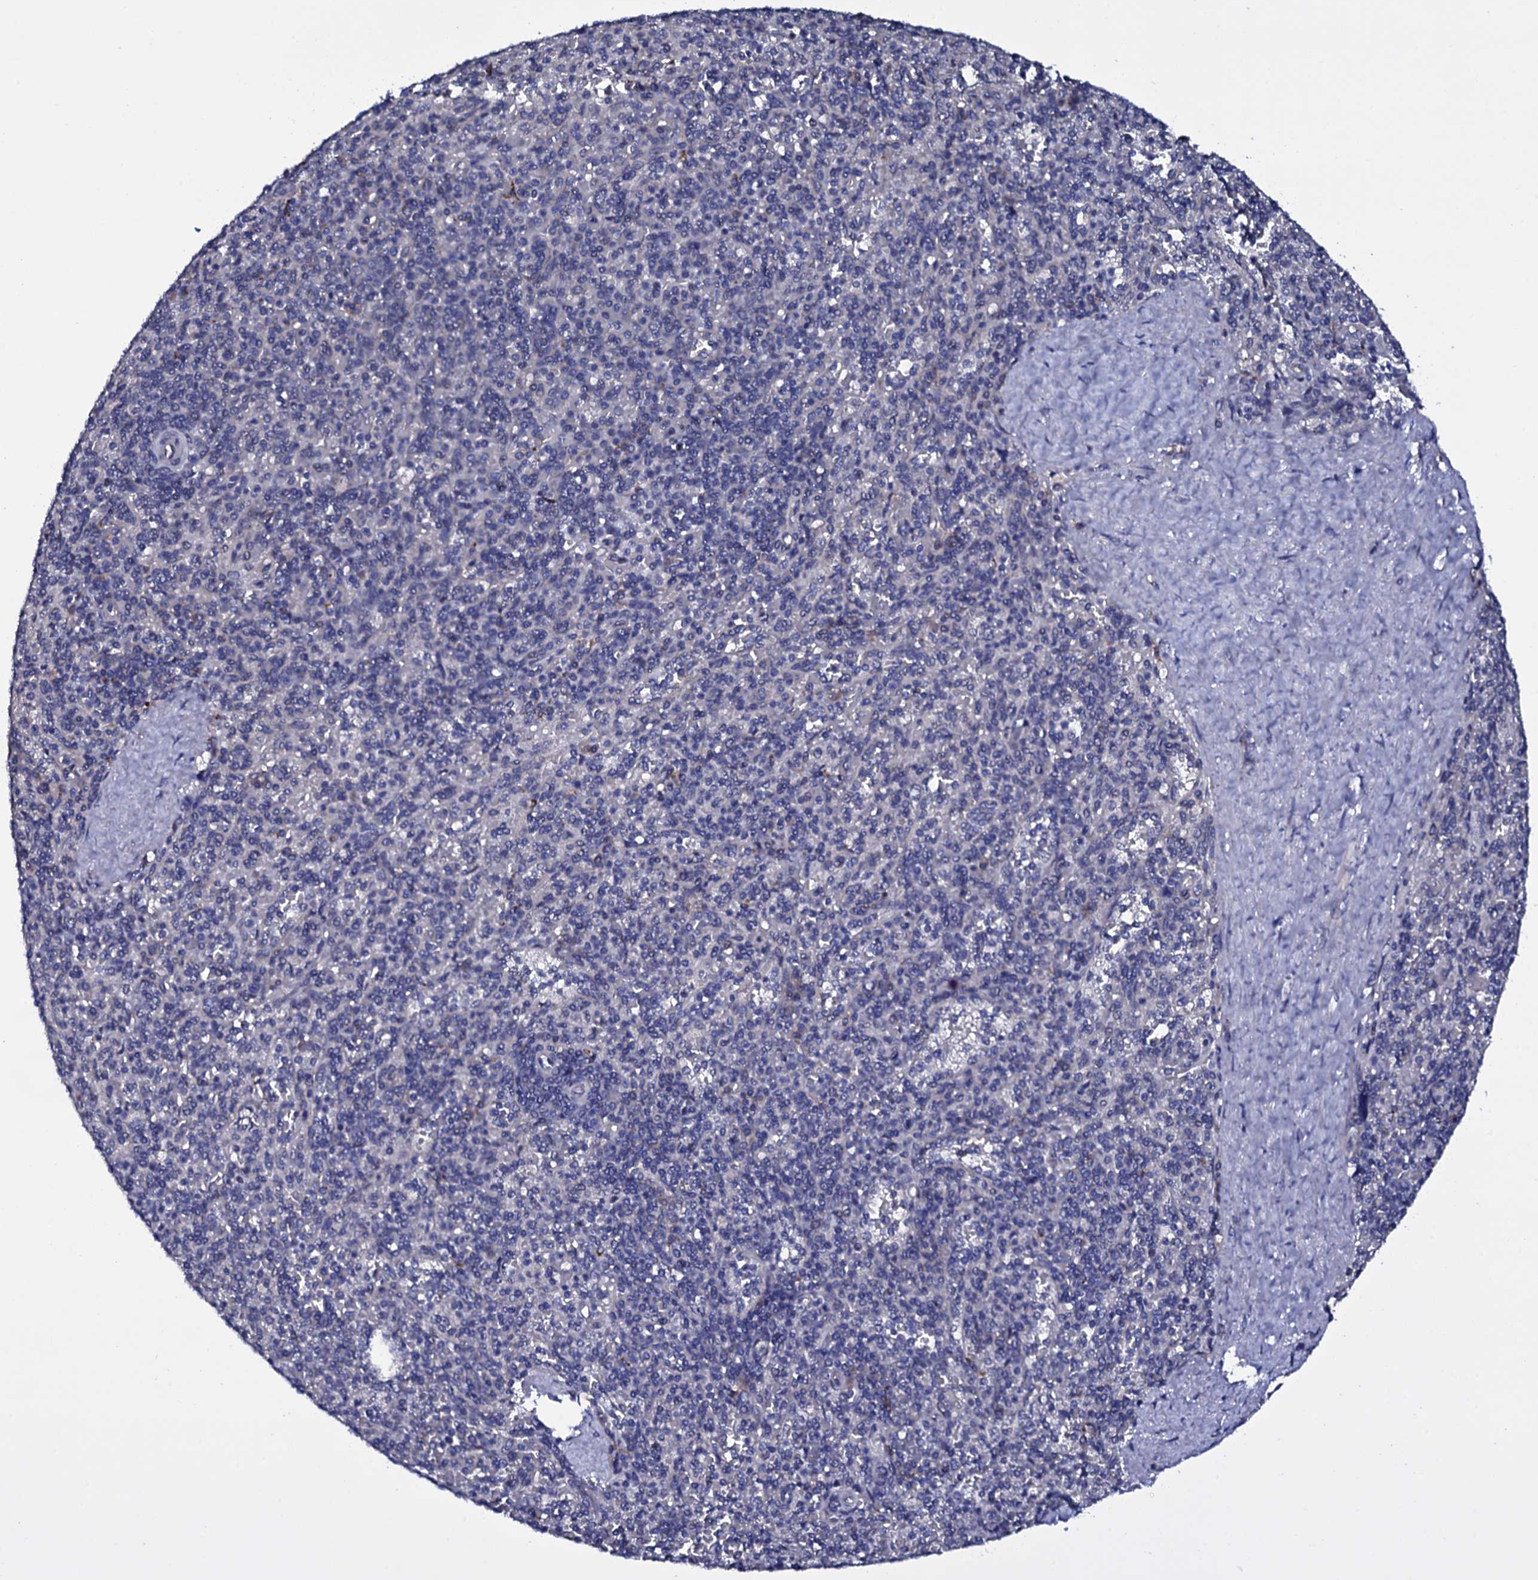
{"staining": {"intensity": "negative", "quantity": "none", "location": "none"}, "tissue": "spleen", "cell_type": "Cells in red pulp", "image_type": "normal", "snomed": [{"axis": "morphology", "description": "Normal tissue, NOS"}, {"axis": "topography", "description": "Spleen"}], "caption": "Histopathology image shows no significant protein positivity in cells in red pulp of benign spleen.", "gene": "GAREM1", "patient": {"sex": "male", "age": 82}}